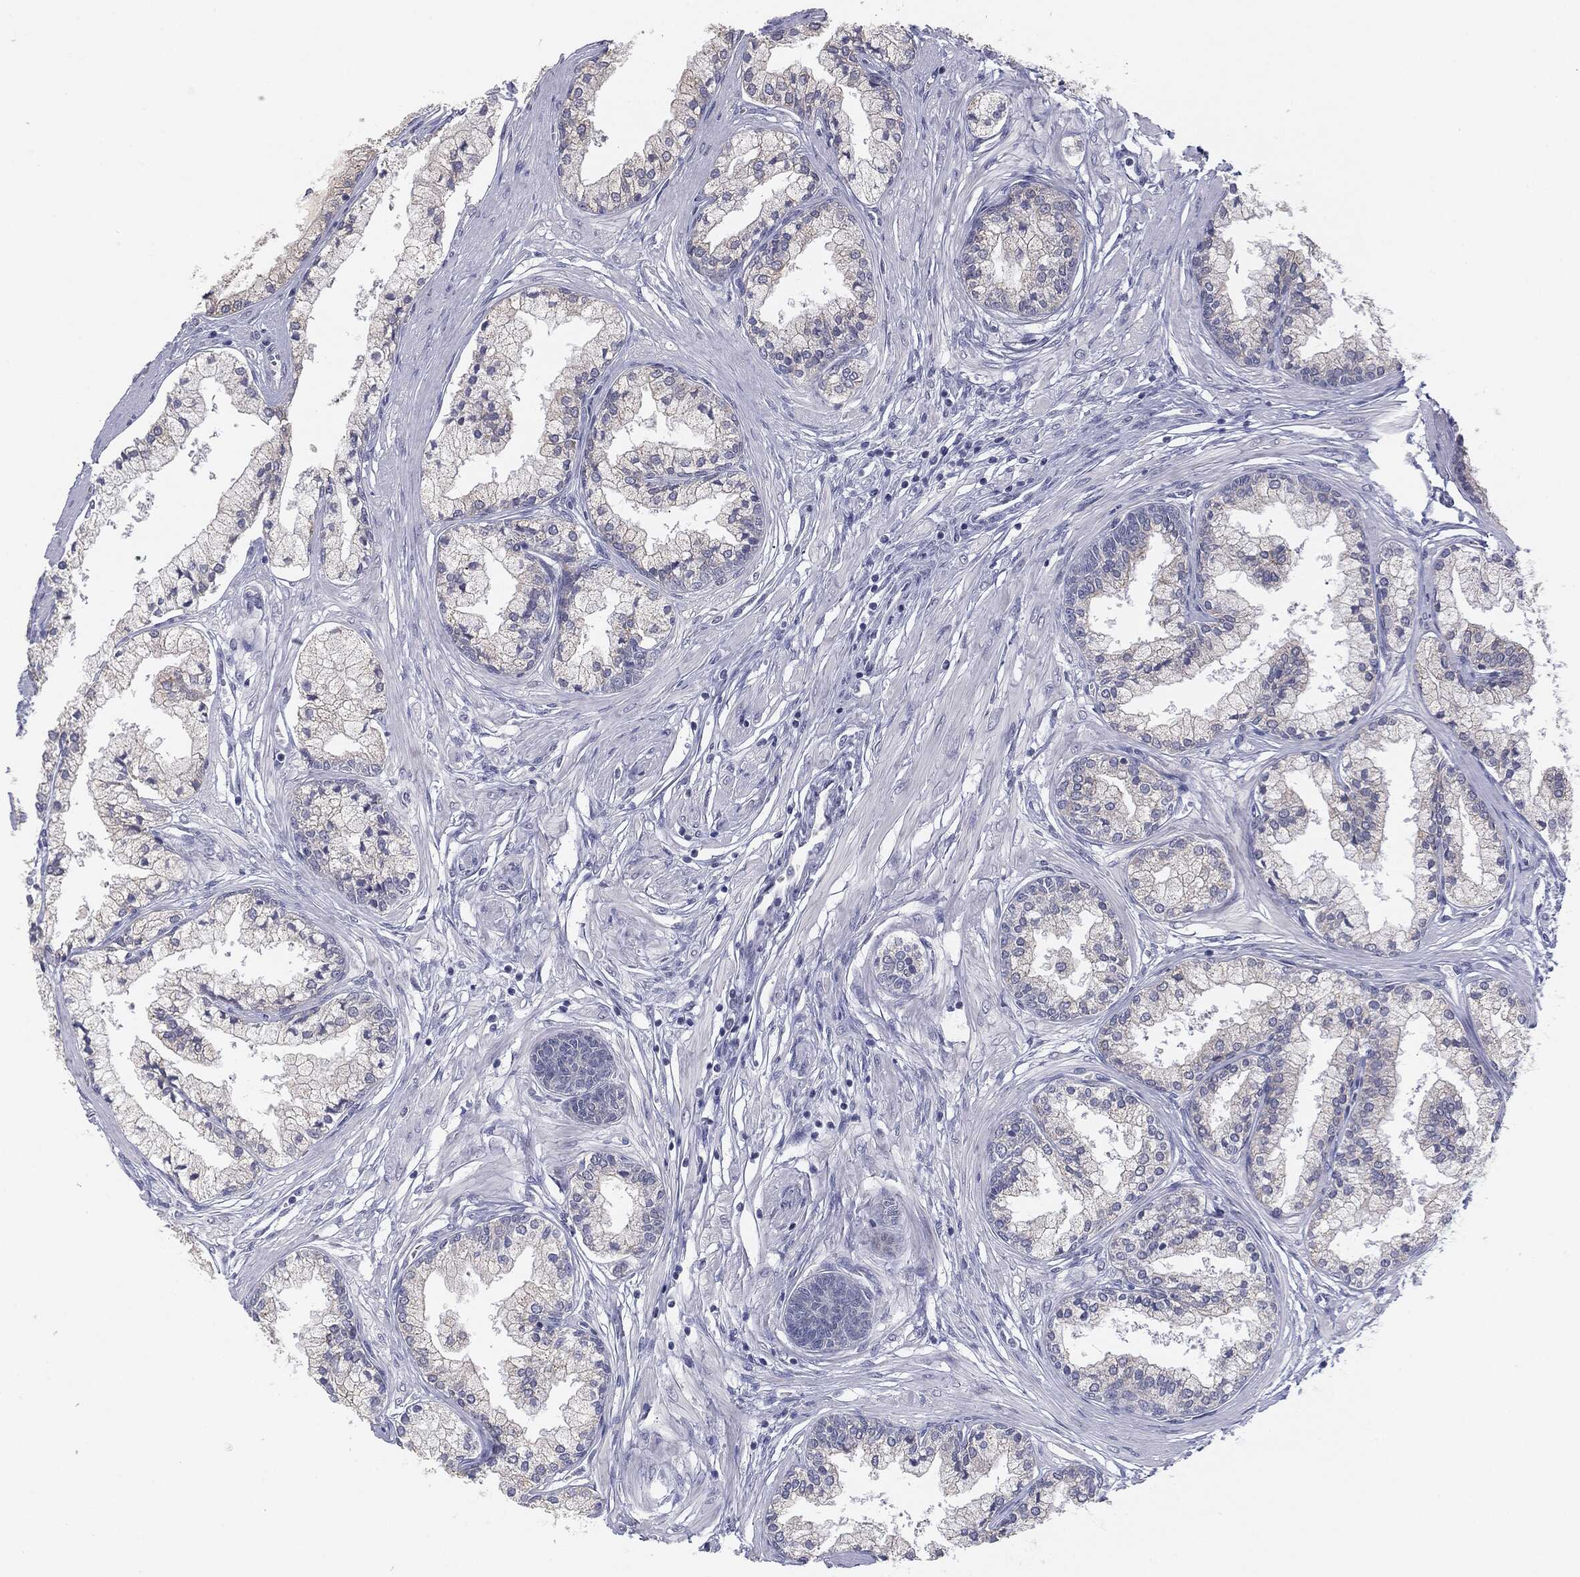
{"staining": {"intensity": "negative", "quantity": "none", "location": "none"}, "tissue": "prostate cancer", "cell_type": "Tumor cells", "image_type": "cancer", "snomed": [{"axis": "morphology", "description": "Adenocarcinoma, High grade"}, {"axis": "topography", "description": "Prostate"}], "caption": "This is an IHC photomicrograph of human prostate cancer (adenocarcinoma (high-grade)). There is no staining in tumor cells.", "gene": "MUC1", "patient": {"sex": "male", "age": 66}}